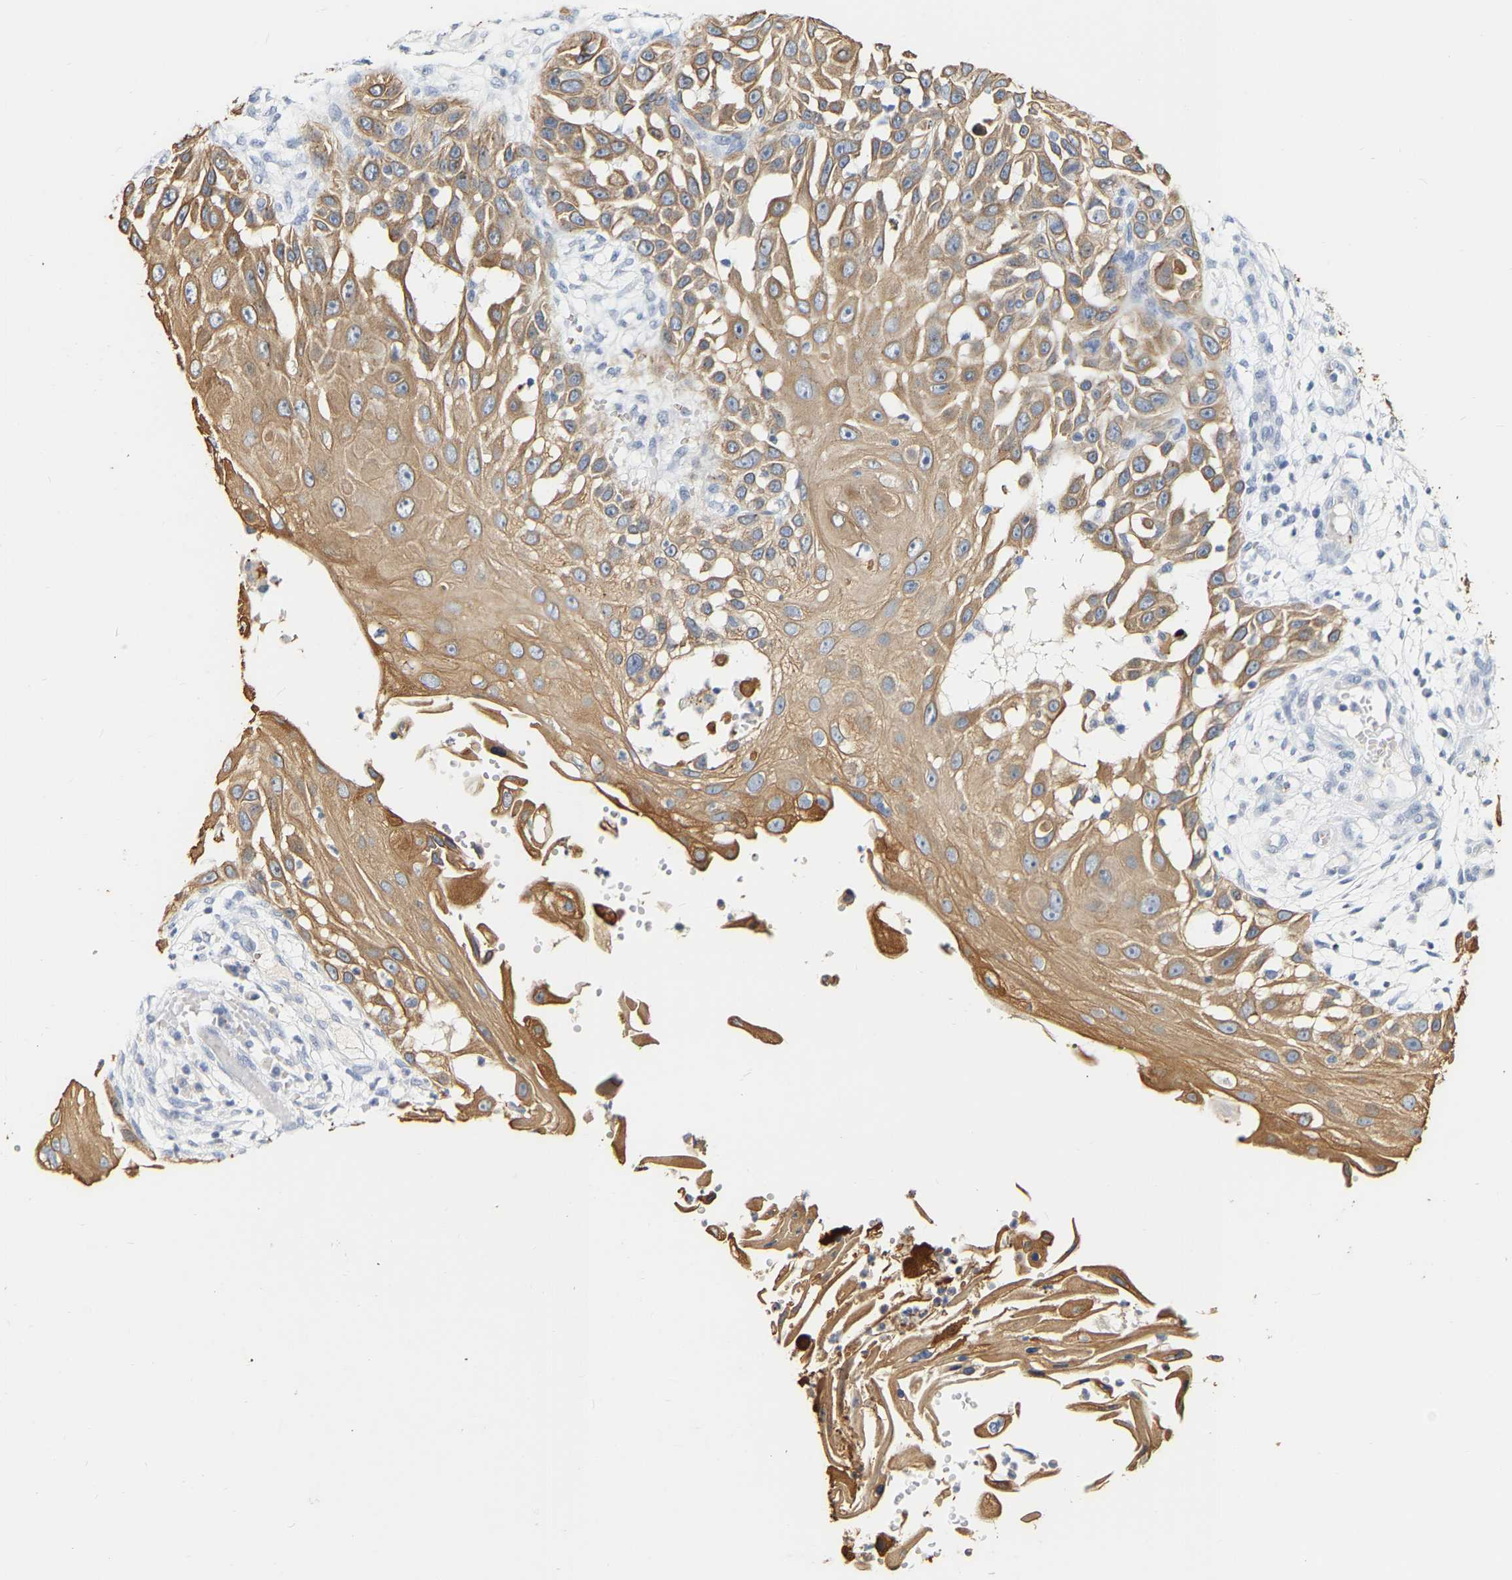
{"staining": {"intensity": "moderate", "quantity": ">75%", "location": "cytoplasmic/membranous"}, "tissue": "skin cancer", "cell_type": "Tumor cells", "image_type": "cancer", "snomed": [{"axis": "morphology", "description": "Squamous cell carcinoma, NOS"}, {"axis": "topography", "description": "Skin"}], "caption": "Immunohistochemical staining of human squamous cell carcinoma (skin) demonstrates medium levels of moderate cytoplasmic/membranous protein staining in approximately >75% of tumor cells.", "gene": "KRT76", "patient": {"sex": "female", "age": 44}}